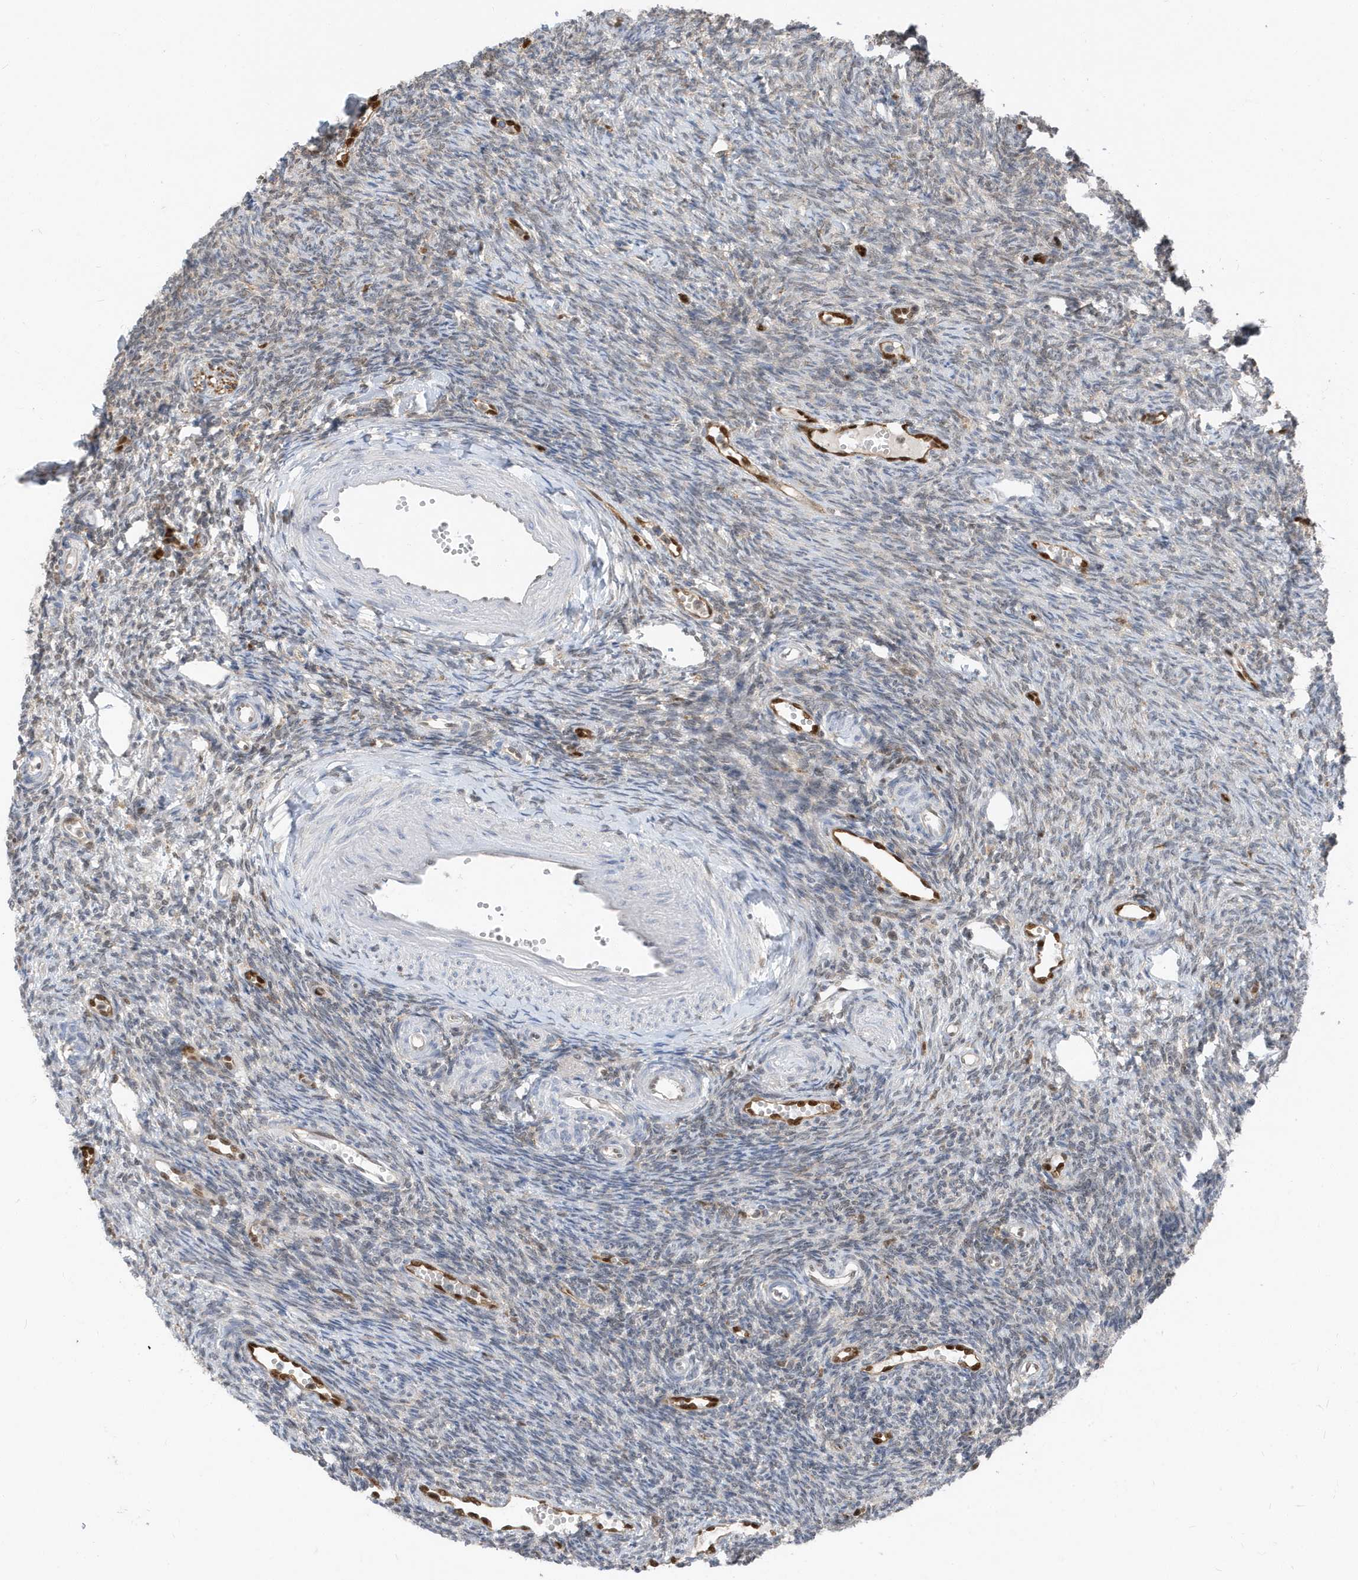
{"staining": {"intensity": "strong", "quantity": ">75%", "location": "cytoplasmic/membranous"}, "tissue": "ovary", "cell_type": "Follicle cells", "image_type": "normal", "snomed": [{"axis": "morphology", "description": "Normal tissue, NOS"}, {"axis": "morphology", "description": "Cyst, NOS"}, {"axis": "topography", "description": "Ovary"}], "caption": "A histopathology image of ovary stained for a protein exhibits strong cytoplasmic/membranous brown staining in follicle cells.", "gene": "NCOA7", "patient": {"sex": "female", "age": 33}}